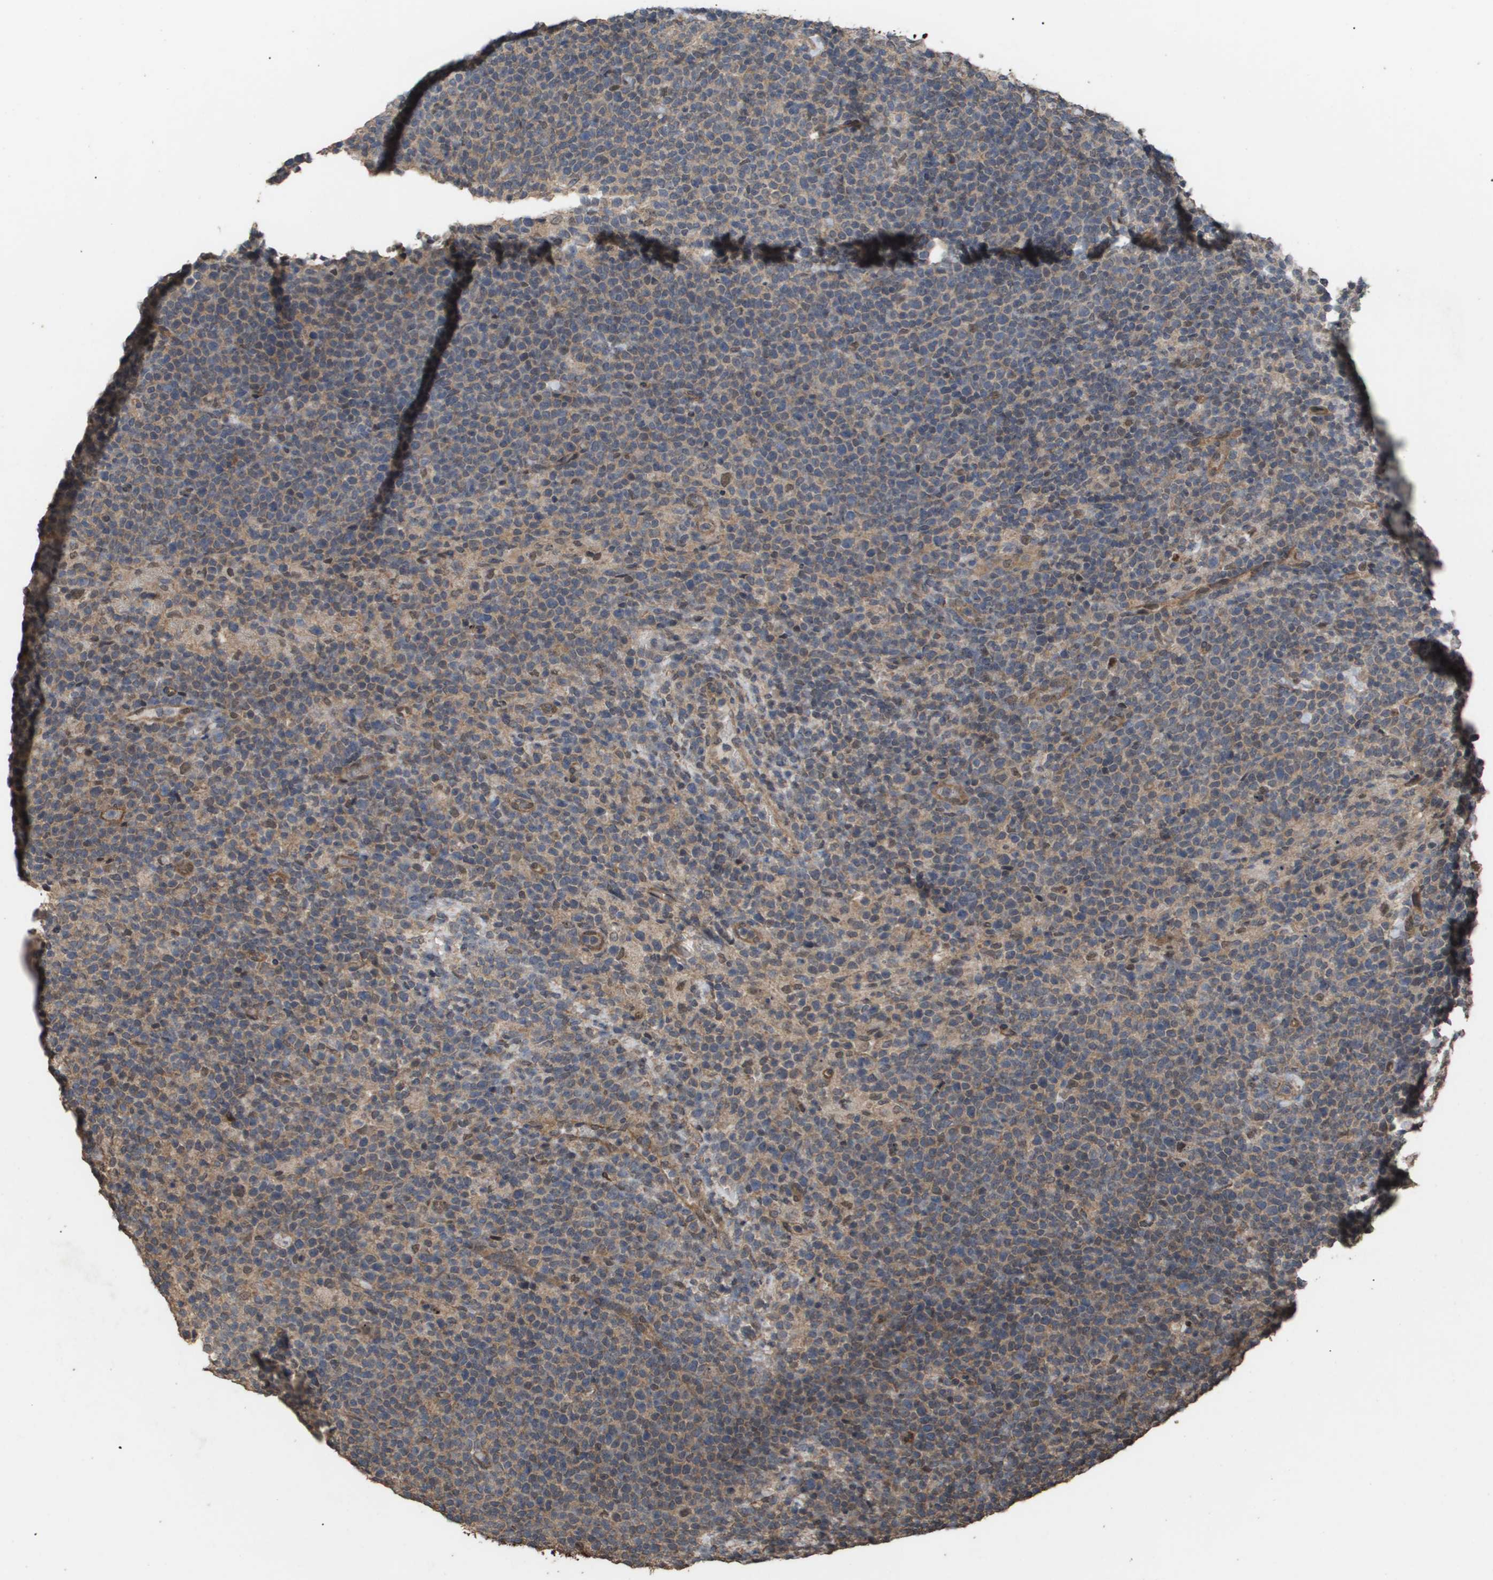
{"staining": {"intensity": "weak", "quantity": ">75%", "location": "cytoplasmic/membranous"}, "tissue": "lymphoma", "cell_type": "Tumor cells", "image_type": "cancer", "snomed": [{"axis": "morphology", "description": "Malignant lymphoma, non-Hodgkin's type, High grade"}, {"axis": "topography", "description": "Lymph node"}], "caption": "Lymphoma tissue reveals weak cytoplasmic/membranous positivity in approximately >75% of tumor cells (Stains: DAB (3,3'-diaminobenzidine) in brown, nuclei in blue, Microscopy: brightfield microscopy at high magnification).", "gene": "CUL5", "patient": {"sex": "male", "age": 61}}